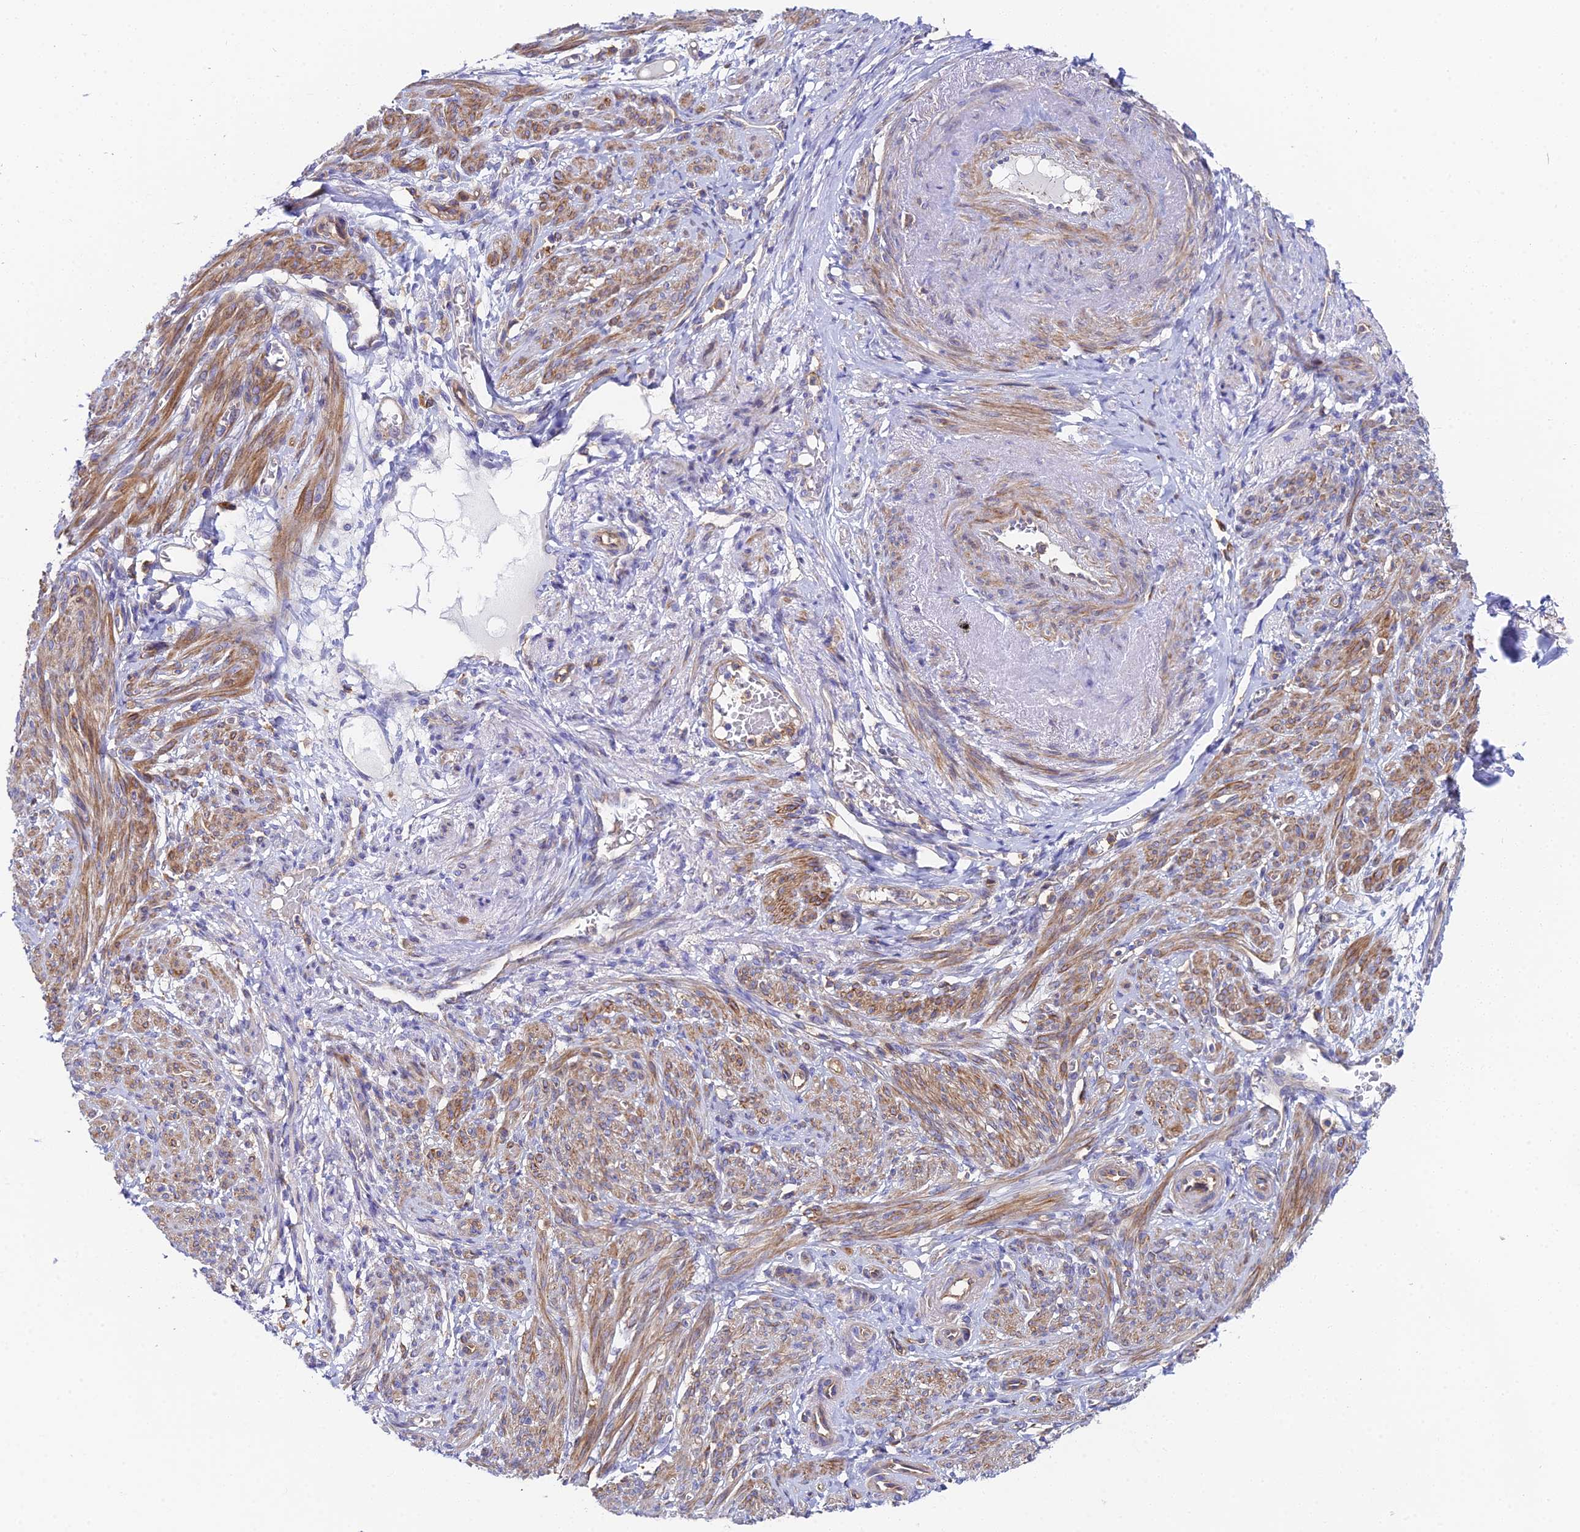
{"staining": {"intensity": "moderate", "quantity": "25%-75%", "location": "cytoplasmic/membranous"}, "tissue": "smooth muscle", "cell_type": "Smooth muscle cells", "image_type": "normal", "snomed": [{"axis": "morphology", "description": "Normal tissue, NOS"}, {"axis": "topography", "description": "Smooth muscle"}], "caption": "Smooth muscle stained with IHC shows moderate cytoplasmic/membranous positivity in approximately 25%-75% of smooth muscle cells. The staining was performed using DAB (3,3'-diaminobenzidine), with brown indicating positive protein expression. Nuclei are stained blue with hematoxylin.", "gene": "GNG5B", "patient": {"sex": "female", "age": 39}}